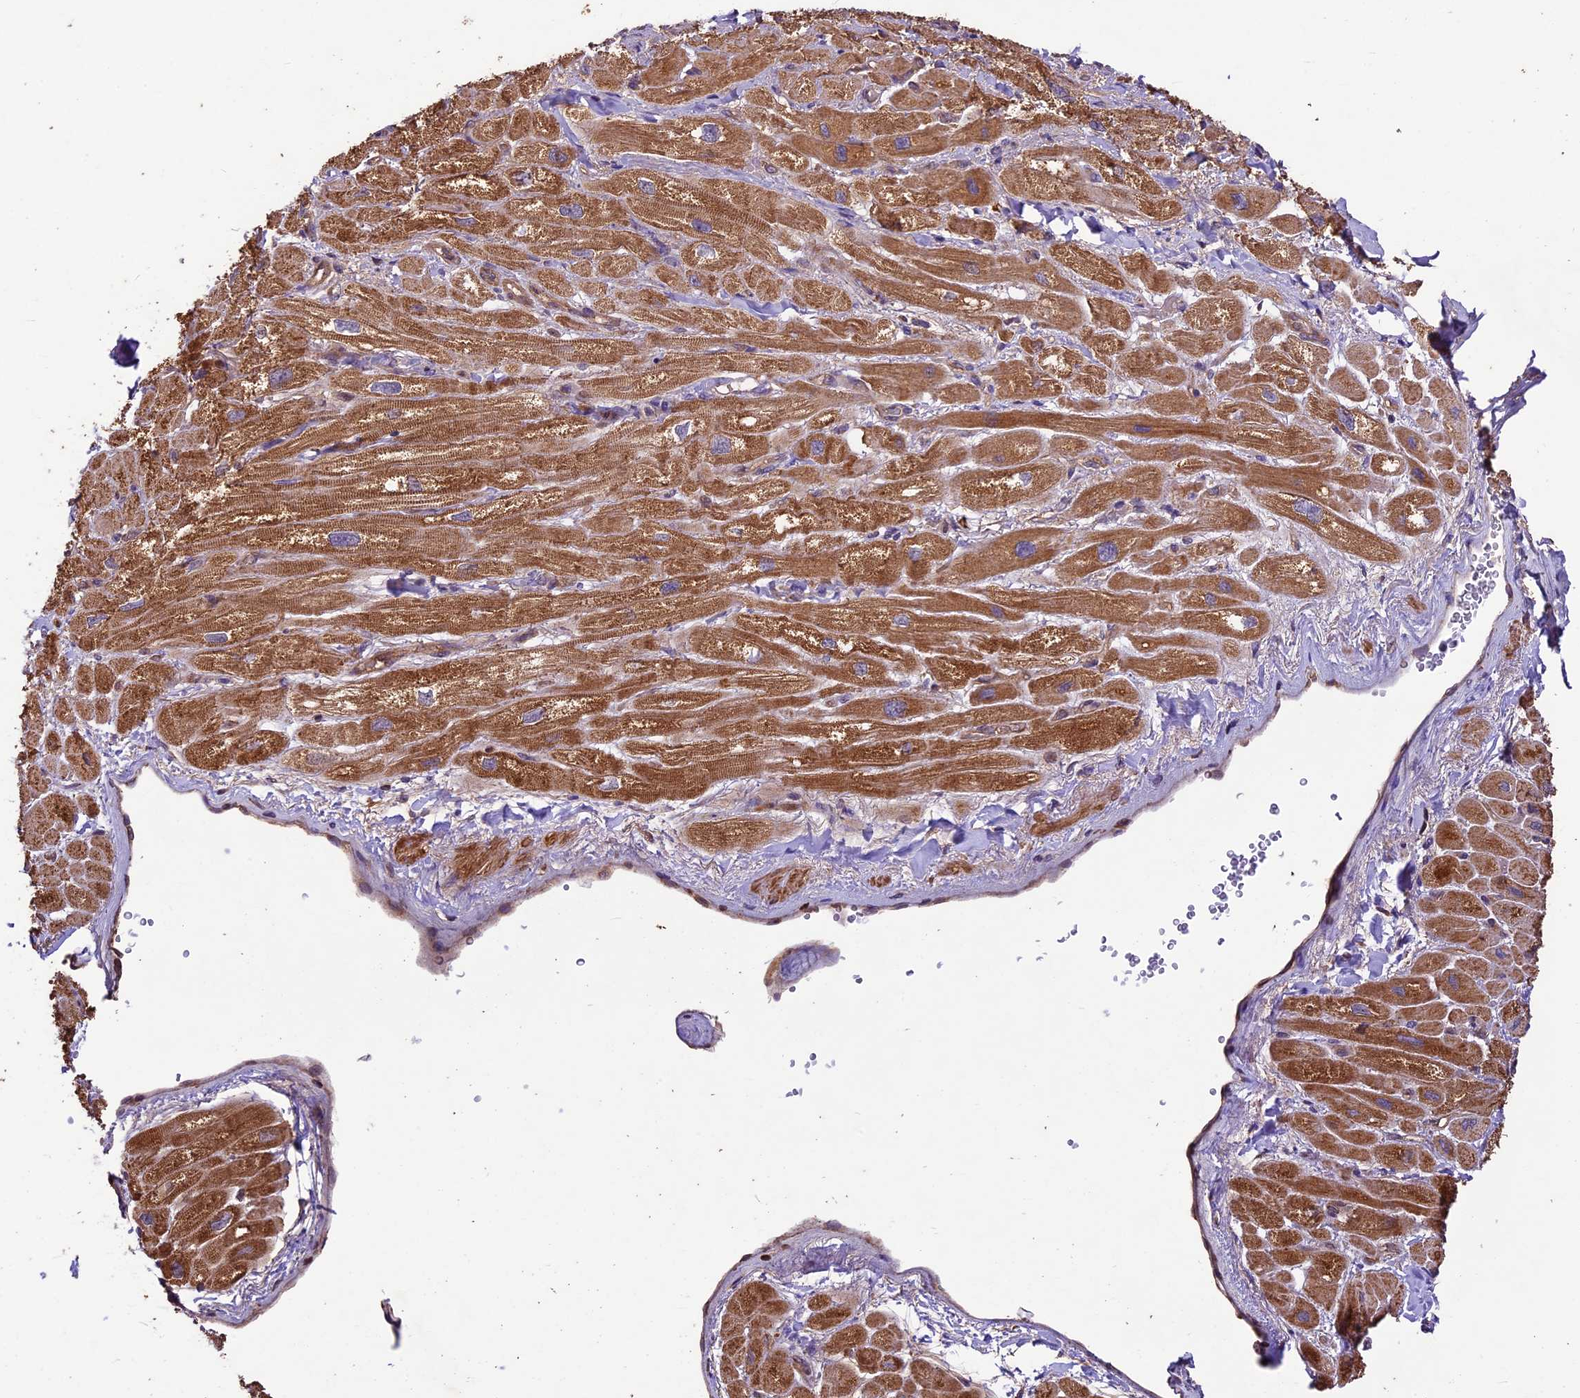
{"staining": {"intensity": "moderate", "quantity": ">75%", "location": "cytoplasmic/membranous"}, "tissue": "heart muscle", "cell_type": "Cardiomyocytes", "image_type": "normal", "snomed": [{"axis": "morphology", "description": "Normal tissue, NOS"}, {"axis": "topography", "description": "Heart"}], "caption": "Immunohistochemistry (IHC) of normal heart muscle shows medium levels of moderate cytoplasmic/membranous staining in approximately >75% of cardiomyocytes.", "gene": "CRLF1", "patient": {"sex": "male", "age": 65}}